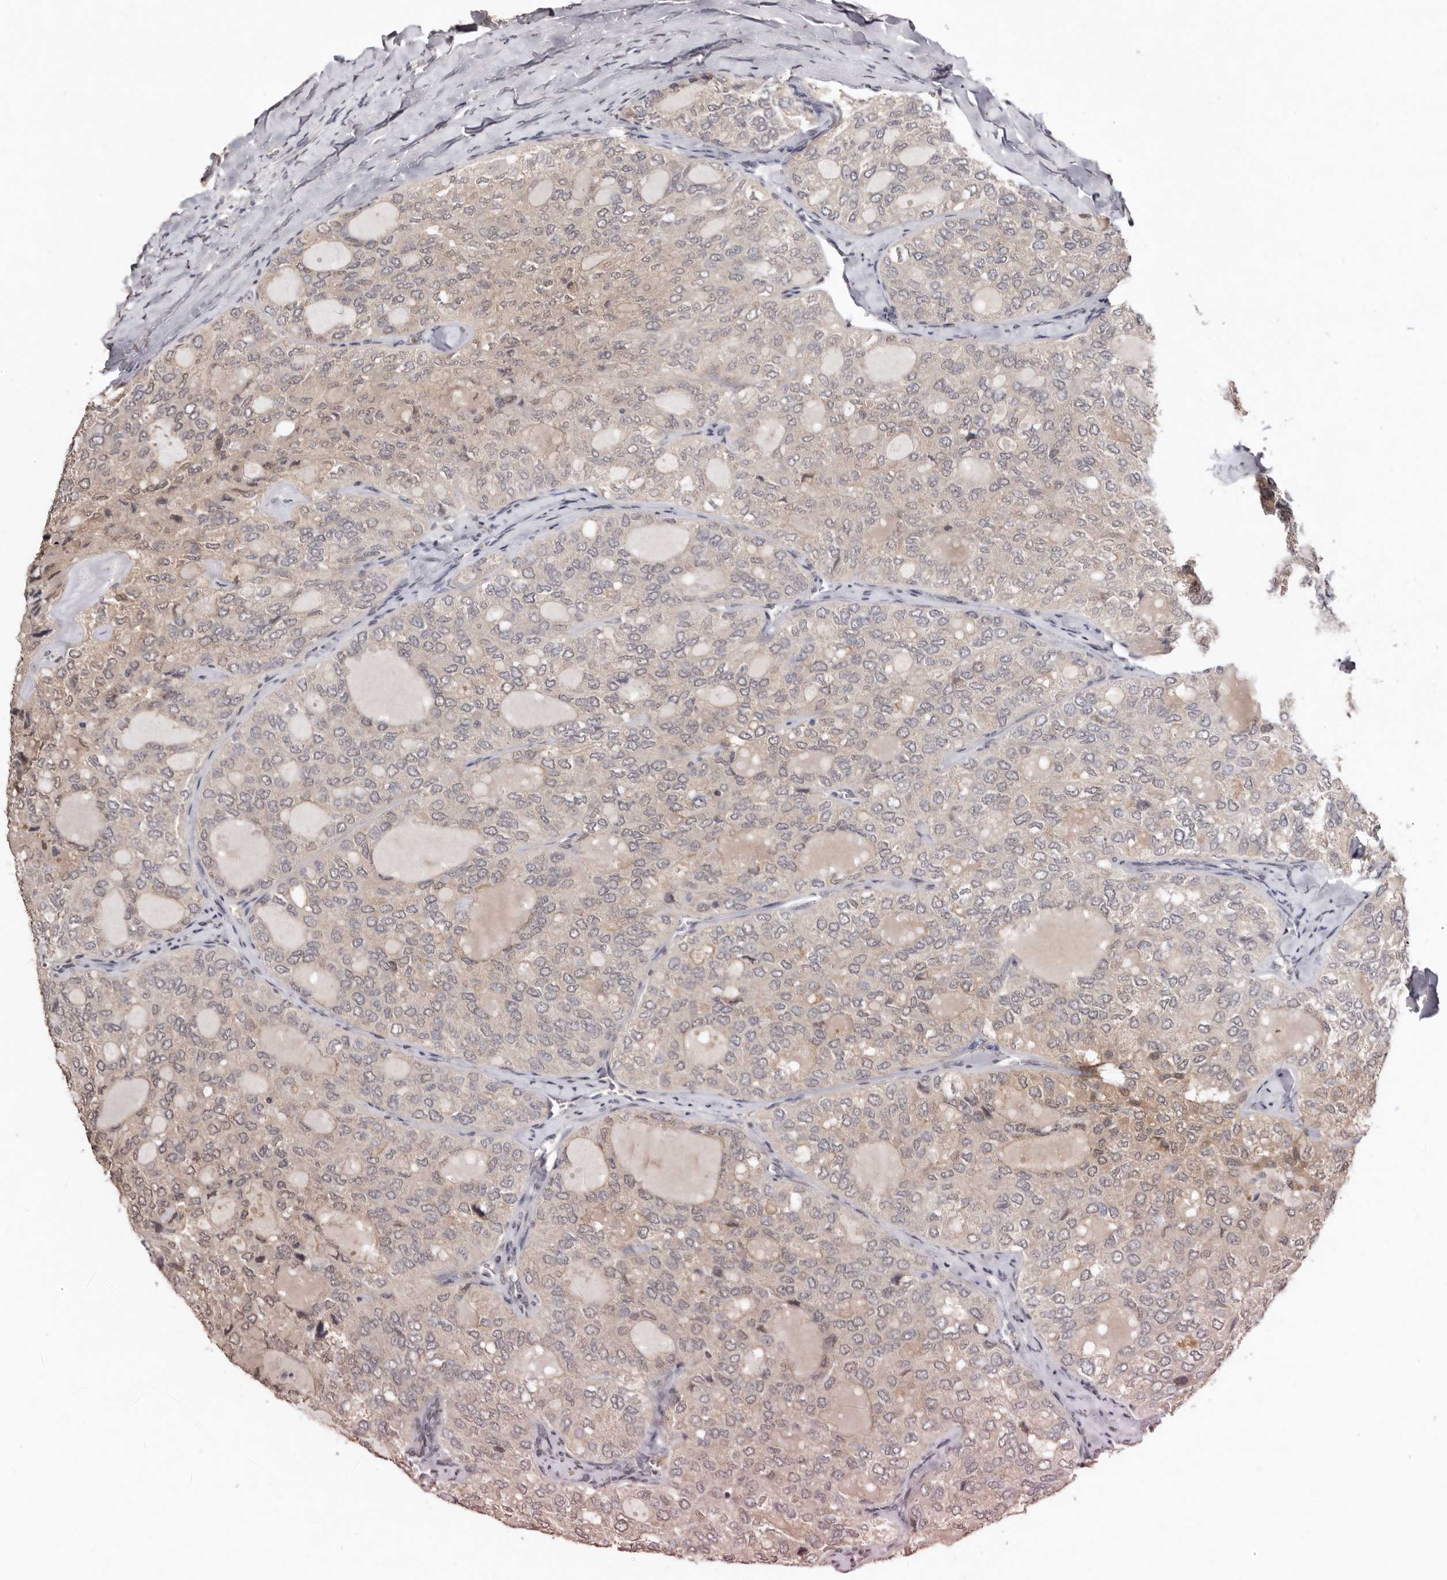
{"staining": {"intensity": "weak", "quantity": "<25%", "location": "cytoplasmic/membranous"}, "tissue": "thyroid cancer", "cell_type": "Tumor cells", "image_type": "cancer", "snomed": [{"axis": "morphology", "description": "Follicular adenoma carcinoma, NOS"}, {"axis": "topography", "description": "Thyroid gland"}], "caption": "IHC histopathology image of thyroid cancer stained for a protein (brown), which shows no staining in tumor cells.", "gene": "SULT1E1", "patient": {"sex": "male", "age": 75}}